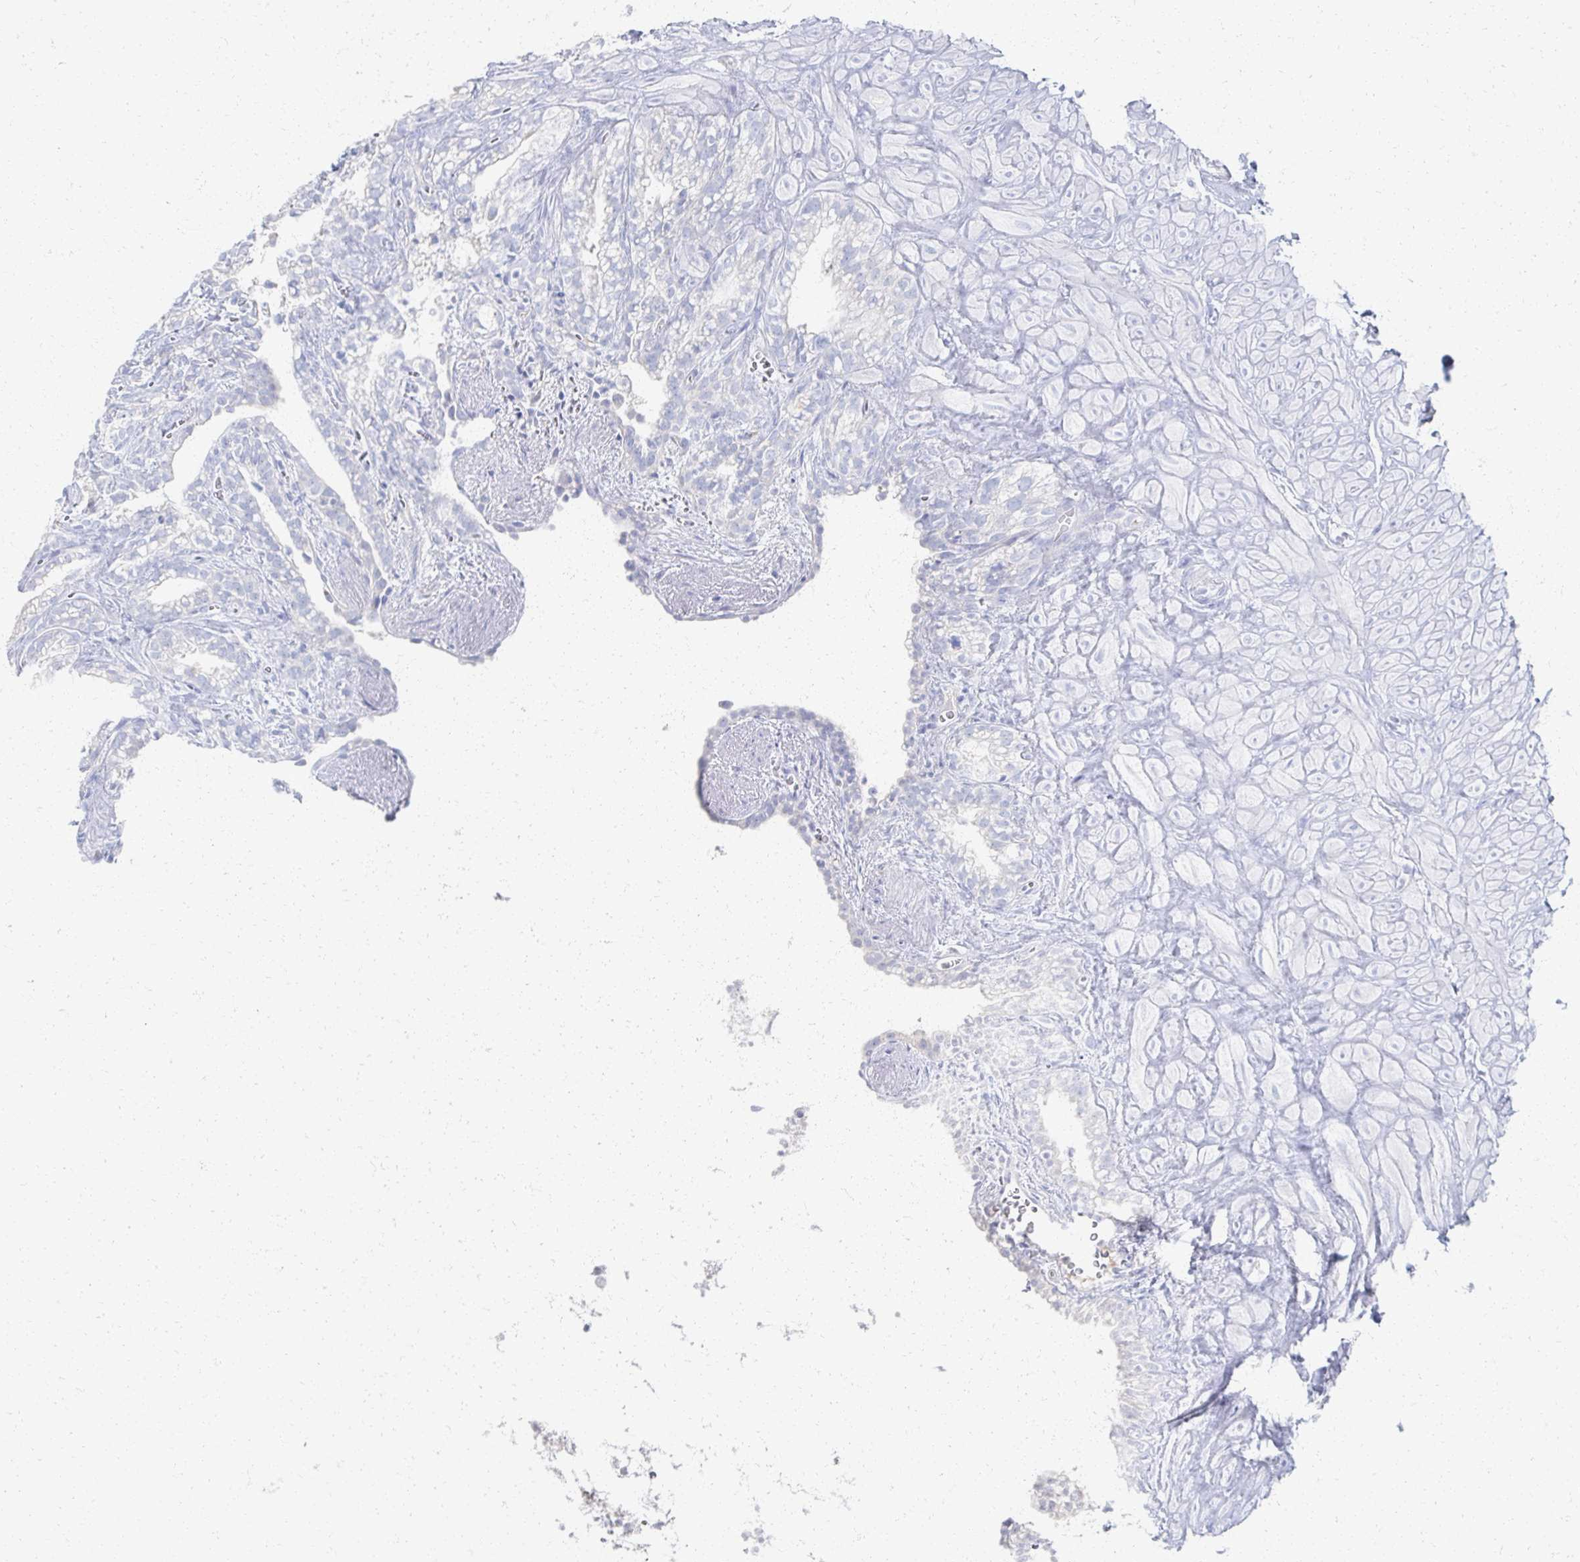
{"staining": {"intensity": "negative", "quantity": "none", "location": "none"}, "tissue": "seminal vesicle", "cell_type": "Glandular cells", "image_type": "normal", "snomed": [{"axis": "morphology", "description": "Normal tissue, NOS"}, {"axis": "topography", "description": "Seminal veicle"}], "caption": "The image shows no significant positivity in glandular cells of seminal vesicle.", "gene": "PRR20A", "patient": {"sex": "male", "age": 76}}